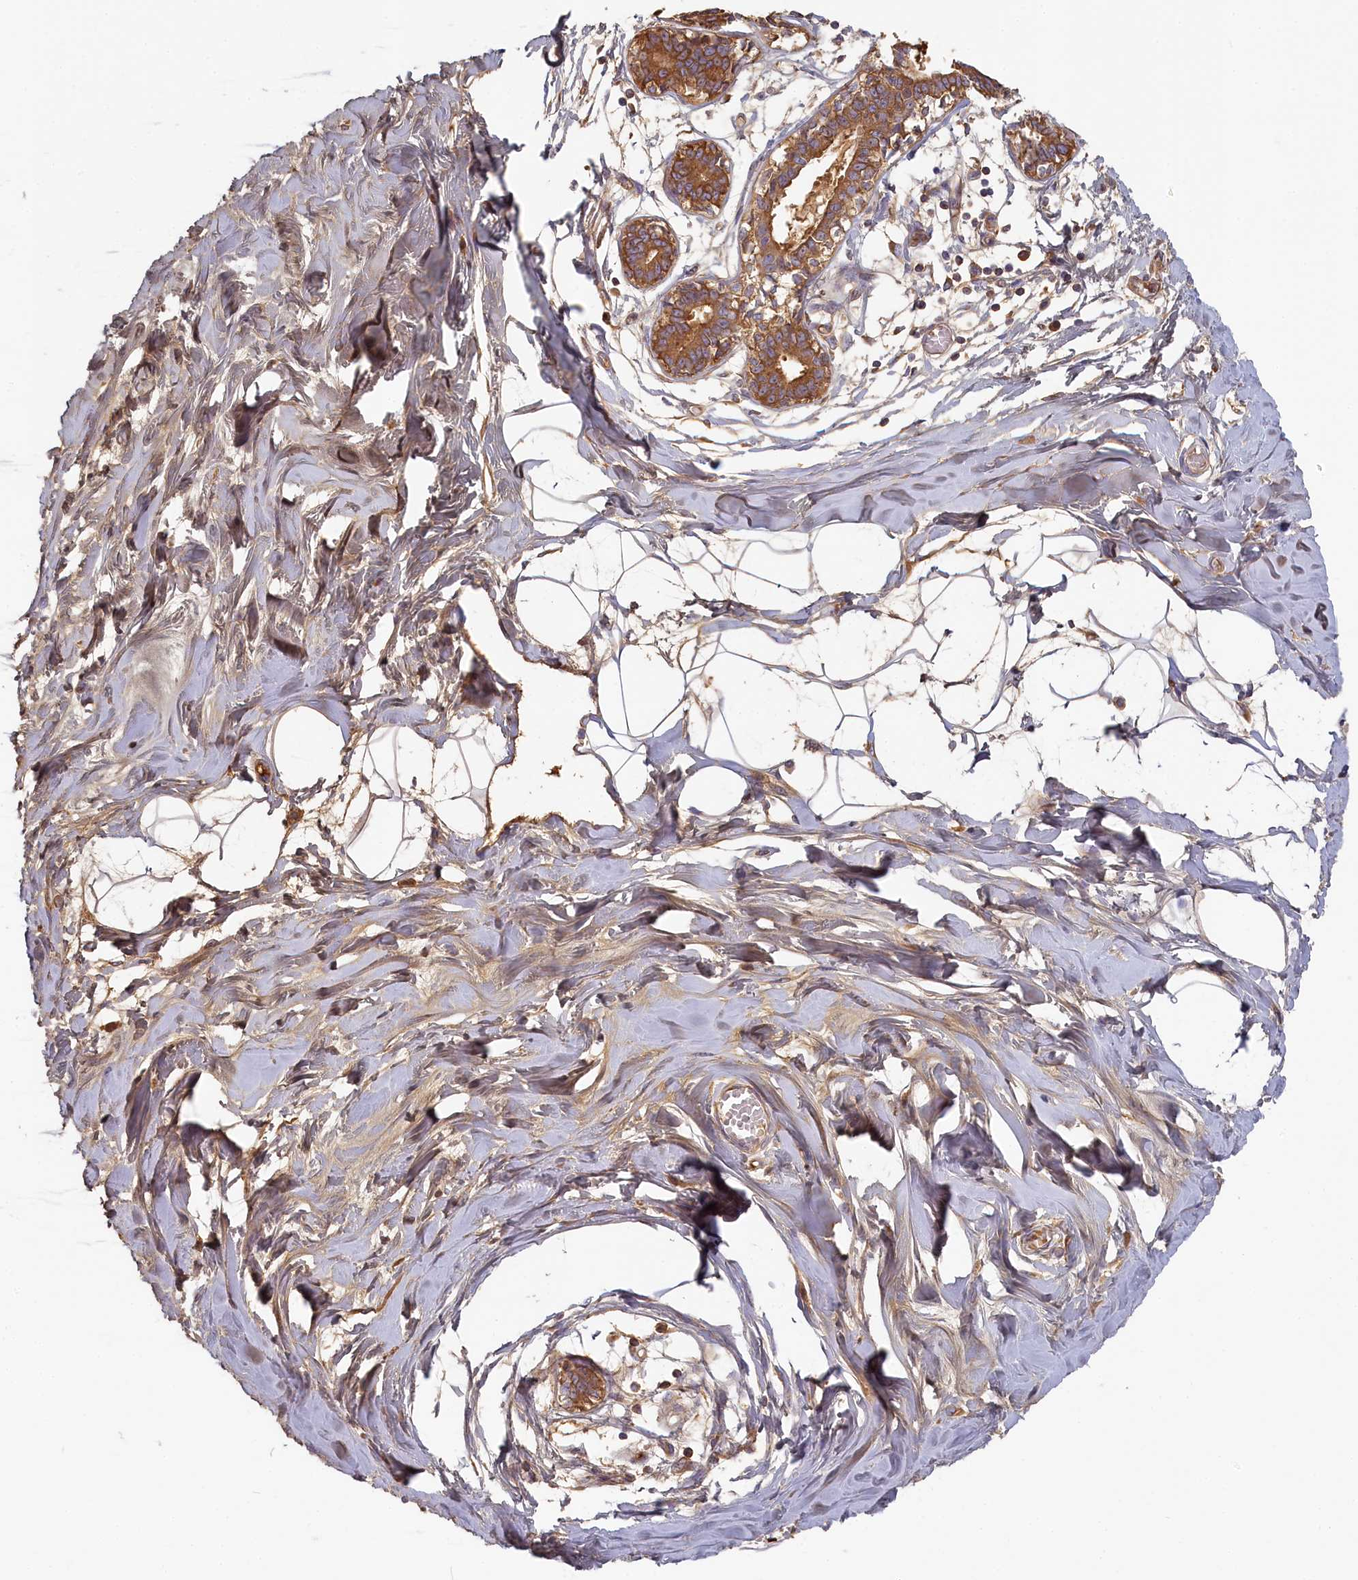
{"staining": {"intensity": "weak", "quantity": ">75%", "location": "cytoplasmic/membranous"}, "tissue": "breast", "cell_type": "Adipocytes", "image_type": "normal", "snomed": [{"axis": "morphology", "description": "Normal tissue, NOS"}, {"axis": "topography", "description": "Breast"}], "caption": "Adipocytes display weak cytoplasmic/membranous positivity in about >75% of cells in unremarkable breast.", "gene": "STX16", "patient": {"sex": "female", "age": 27}}